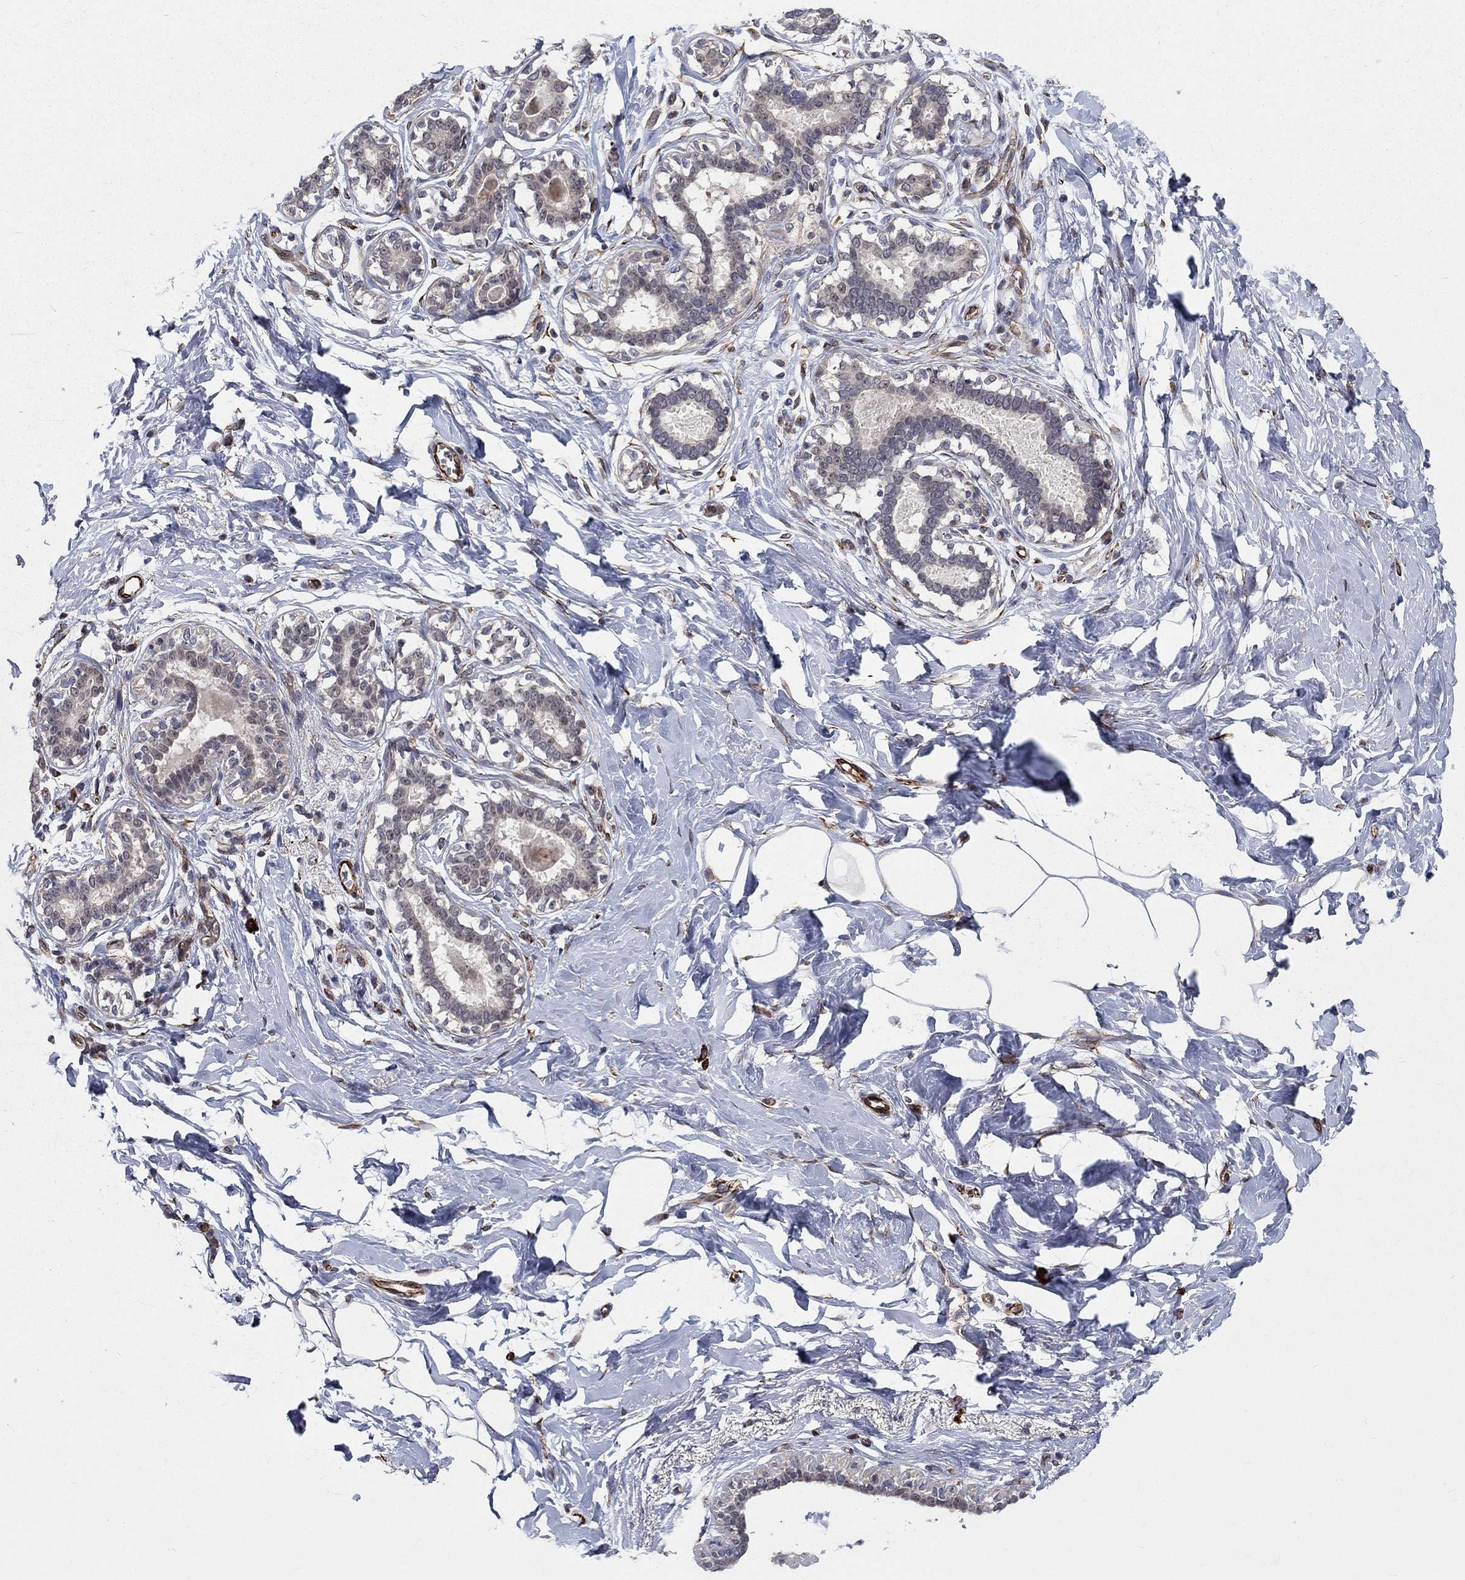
{"staining": {"intensity": "negative", "quantity": "none", "location": "none"}, "tissue": "breast", "cell_type": "Adipocytes", "image_type": "normal", "snomed": [{"axis": "morphology", "description": "Normal tissue, NOS"}, {"axis": "morphology", "description": "Lobular carcinoma, in situ"}, {"axis": "topography", "description": "Breast"}], "caption": "Immunohistochemistry of unremarkable human breast reveals no expression in adipocytes.", "gene": "MSRA", "patient": {"sex": "female", "age": 35}}